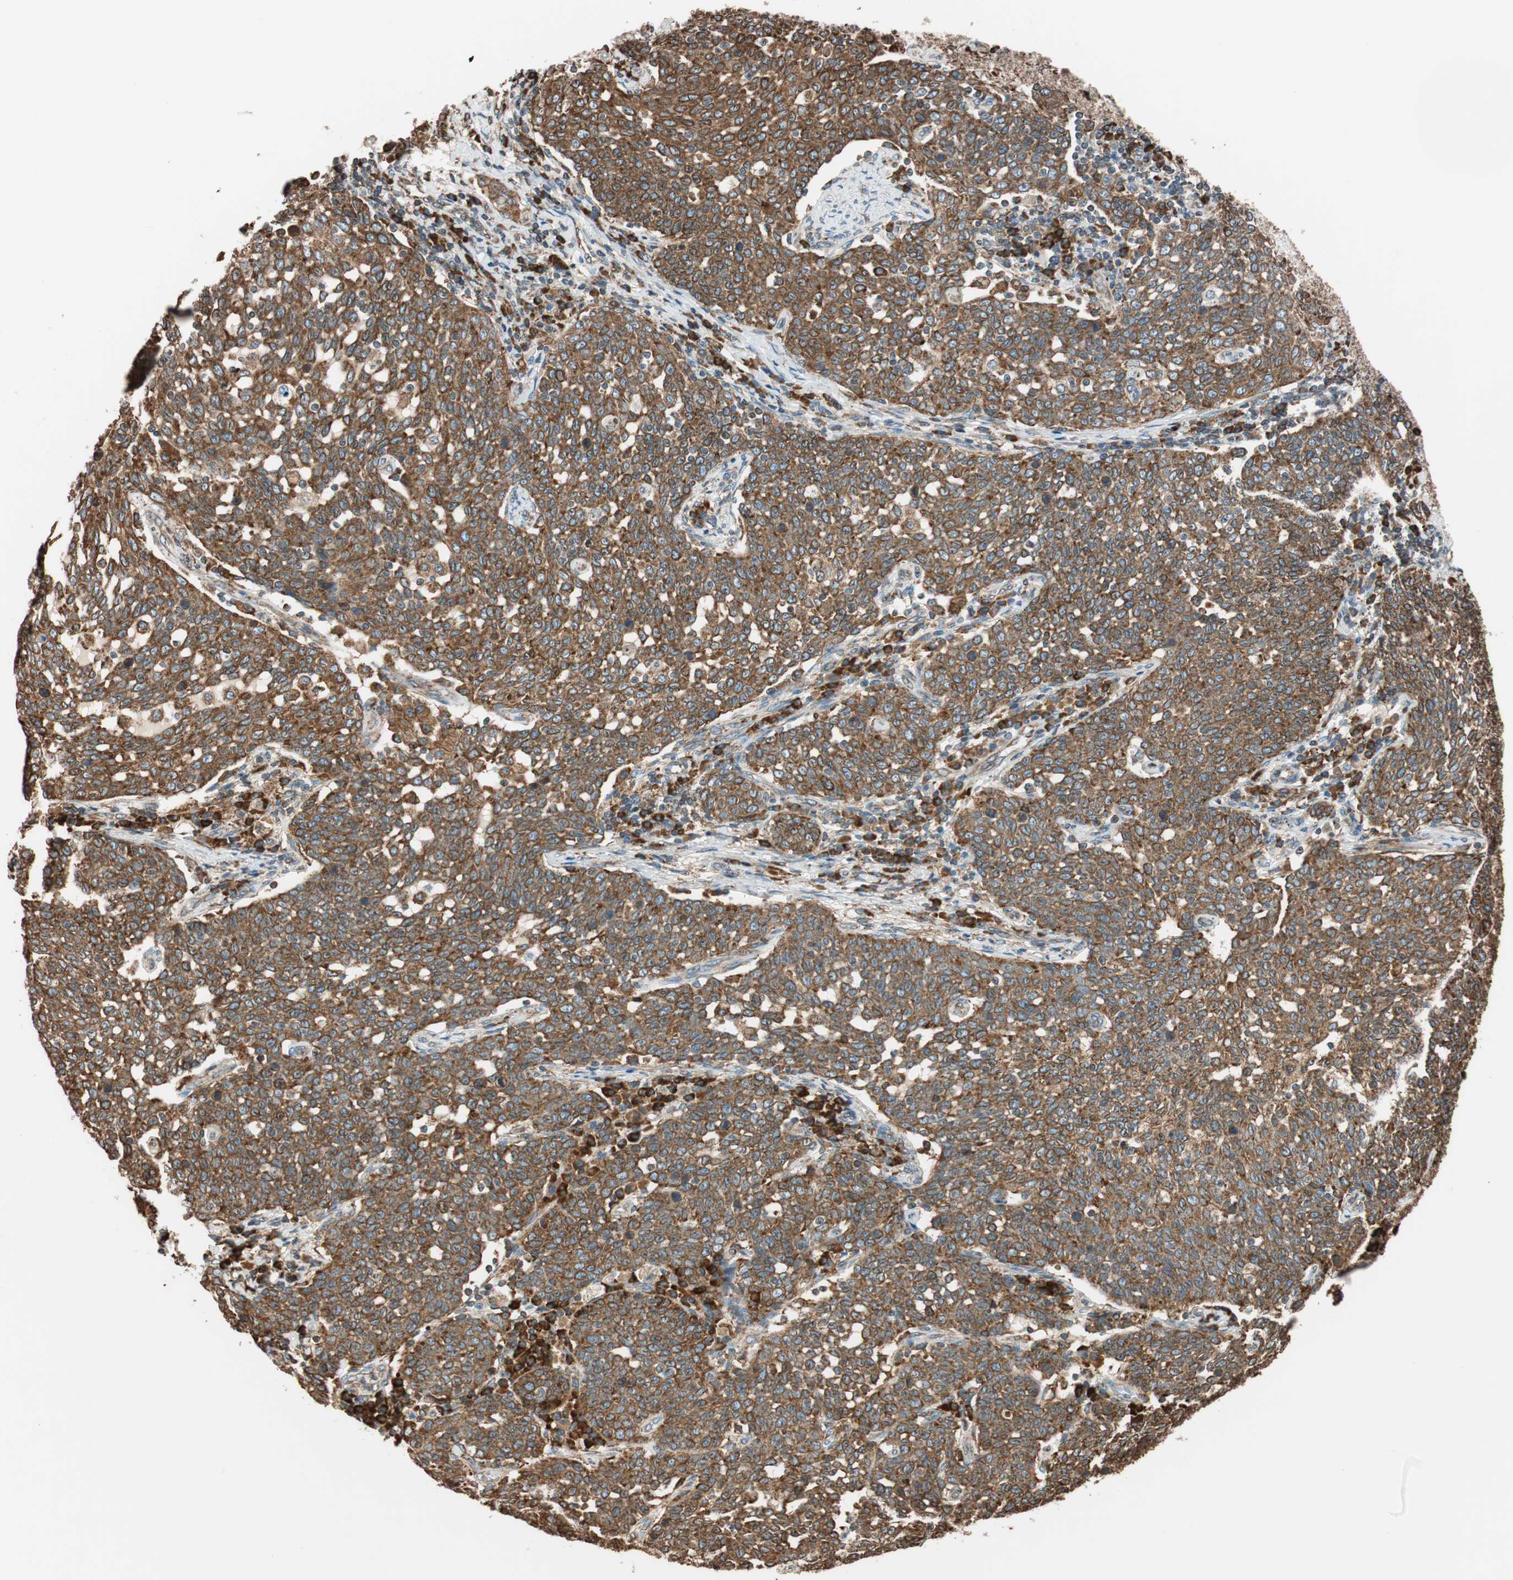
{"staining": {"intensity": "strong", "quantity": ">75%", "location": "cytoplasmic/membranous"}, "tissue": "cervical cancer", "cell_type": "Tumor cells", "image_type": "cancer", "snomed": [{"axis": "morphology", "description": "Squamous cell carcinoma, NOS"}, {"axis": "topography", "description": "Cervix"}], "caption": "High-power microscopy captured an IHC histopathology image of squamous cell carcinoma (cervical), revealing strong cytoplasmic/membranous expression in about >75% of tumor cells.", "gene": "PRKCSH", "patient": {"sex": "female", "age": 34}}